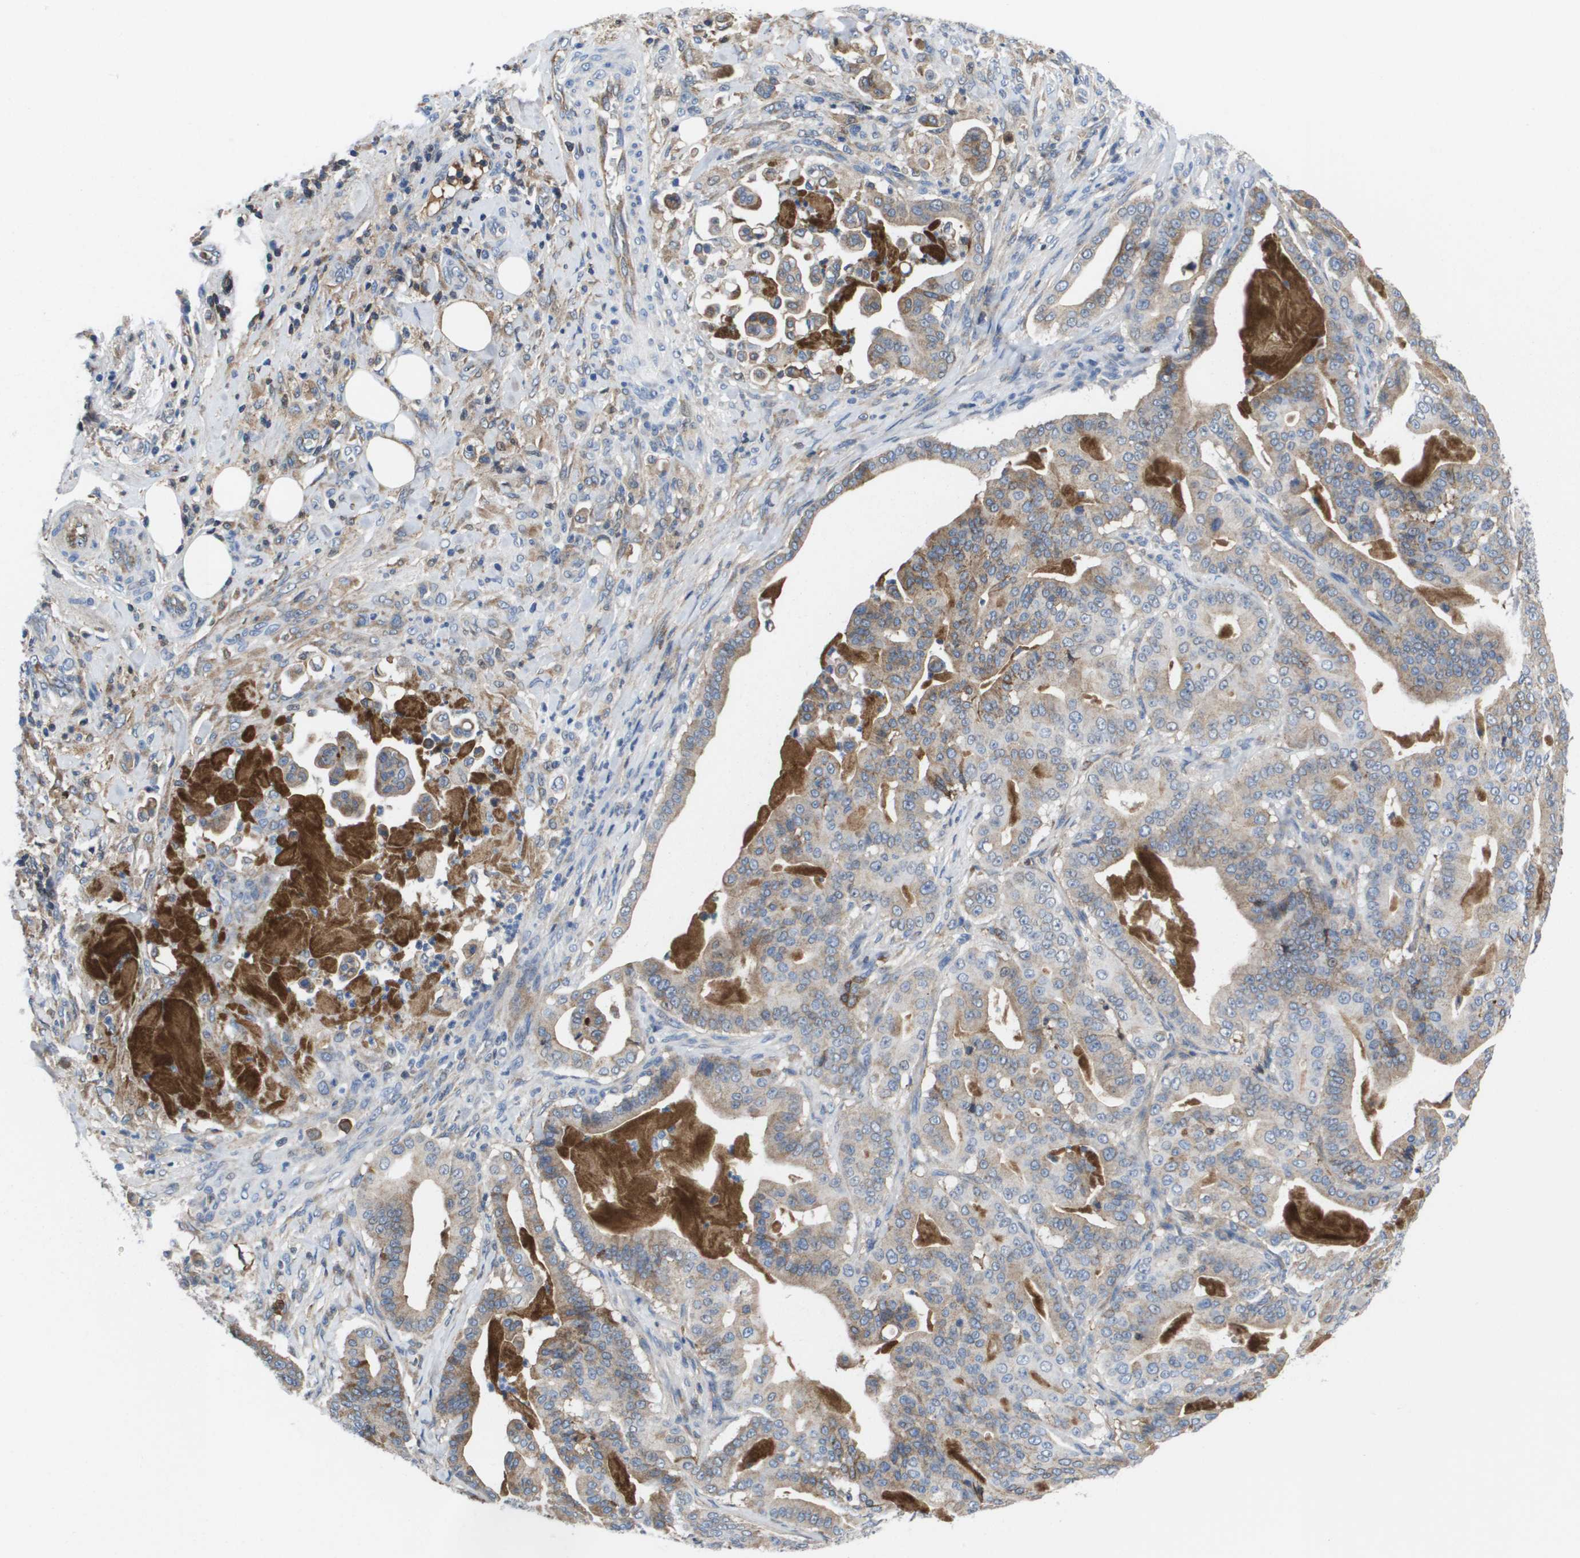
{"staining": {"intensity": "weak", "quantity": ">75%", "location": "cytoplasmic/membranous"}, "tissue": "pancreatic cancer", "cell_type": "Tumor cells", "image_type": "cancer", "snomed": [{"axis": "morphology", "description": "Adenocarcinoma, NOS"}, {"axis": "topography", "description": "Pancreas"}], "caption": "Immunohistochemical staining of human pancreatic cancer demonstrates low levels of weak cytoplasmic/membranous protein staining in approximately >75% of tumor cells.", "gene": "SERPINC1", "patient": {"sex": "male", "age": 63}}